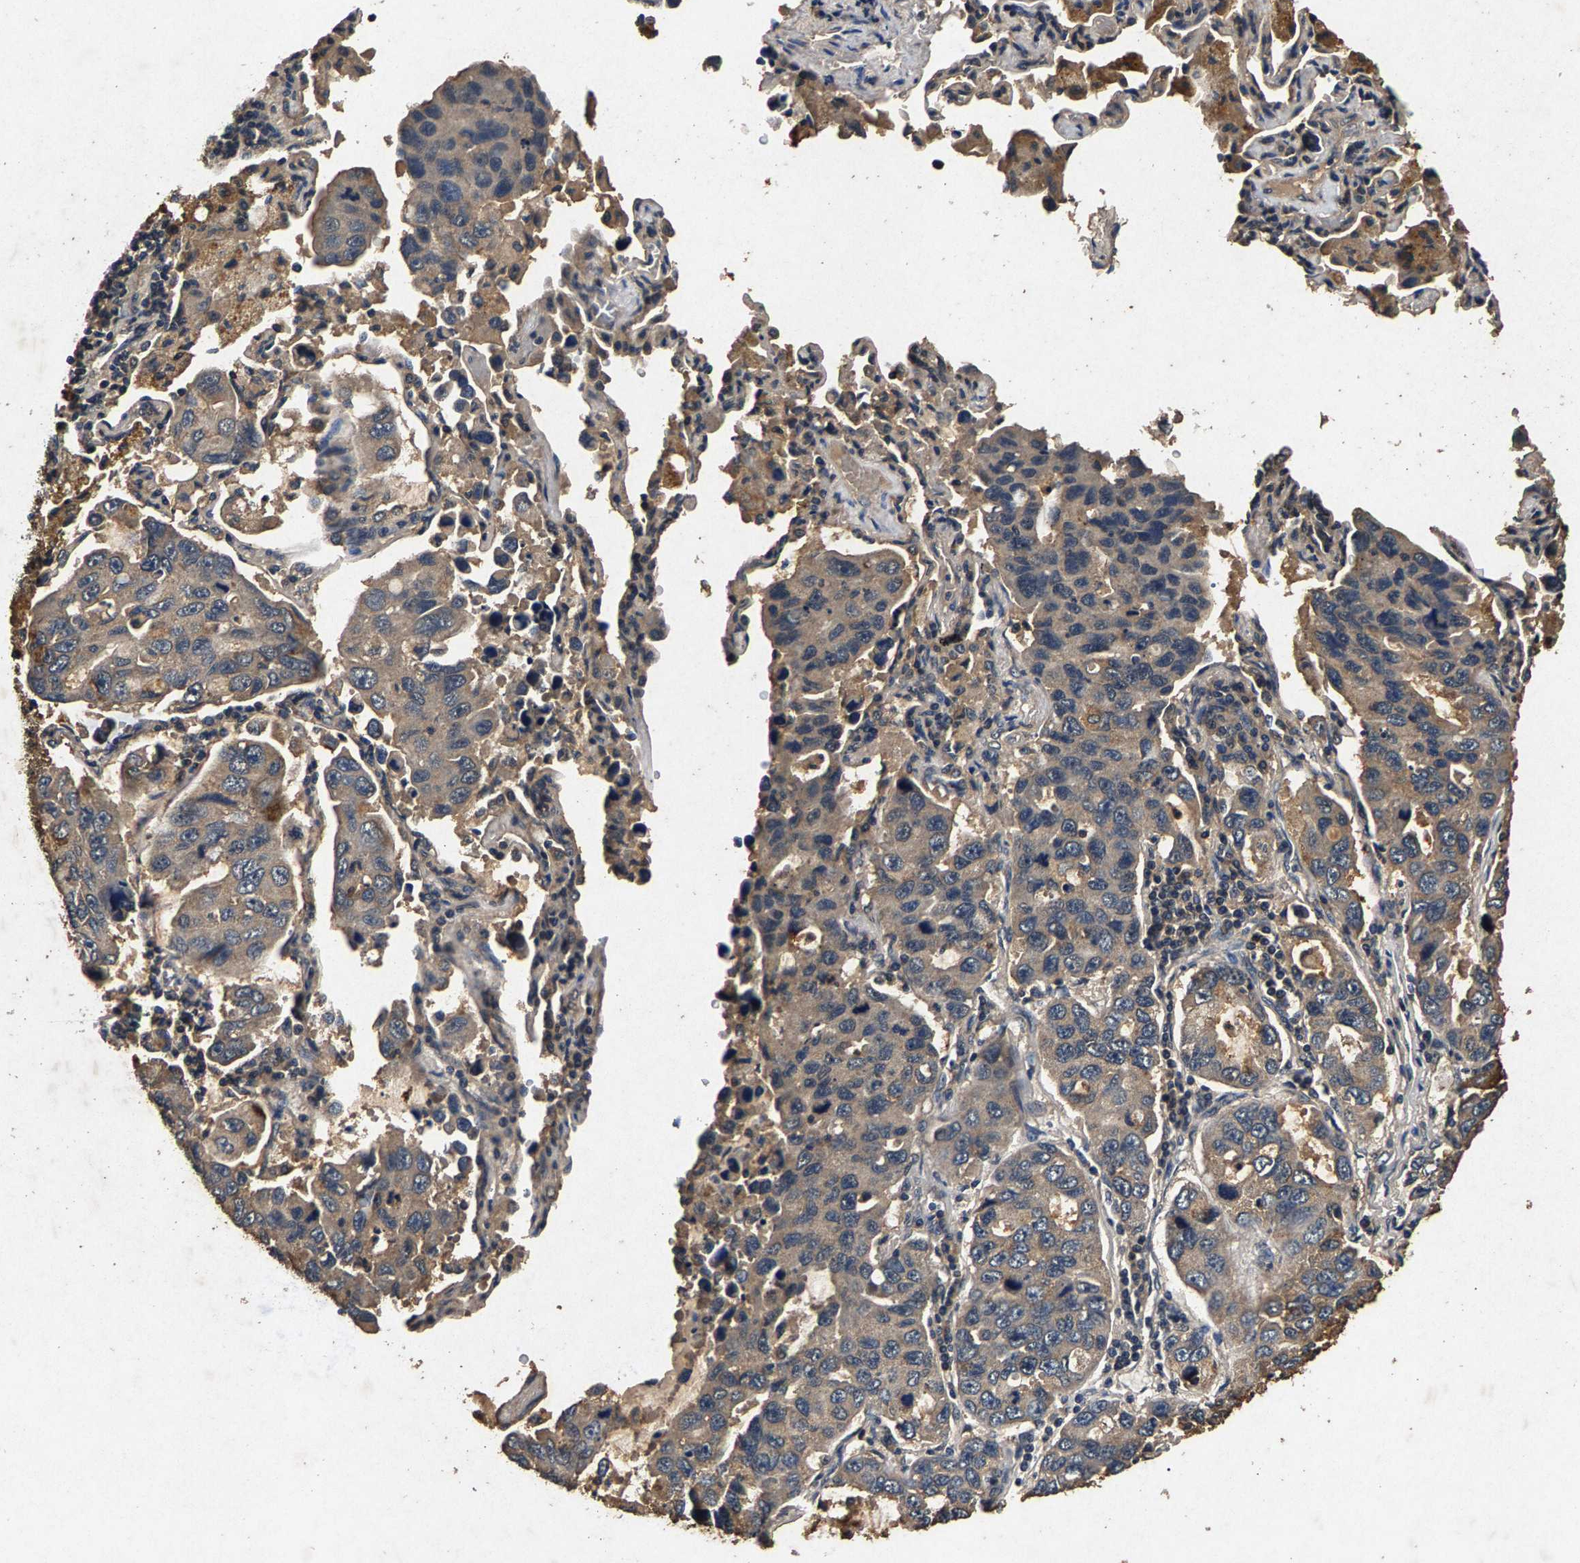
{"staining": {"intensity": "weak", "quantity": "<25%", "location": "cytoplasmic/membranous"}, "tissue": "lung cancer", "cell_type": "Tumor cells", "image_type": "cancer", "snomed": [{"axis": "morphology", "description": "Adenocarcinoma, NOS"}, {"axis": "topography", "description": "Lung"}], "caption": "This image is of lung cancer (adenocarcinoma) stained with immunohistochemistry (IHC) to label a protein in brown with the nuclei are counter-stained blue. There is no expression in tumor cells.", "gene": "PPP1CC", "patient": {"sex": "male", "age": 64}}